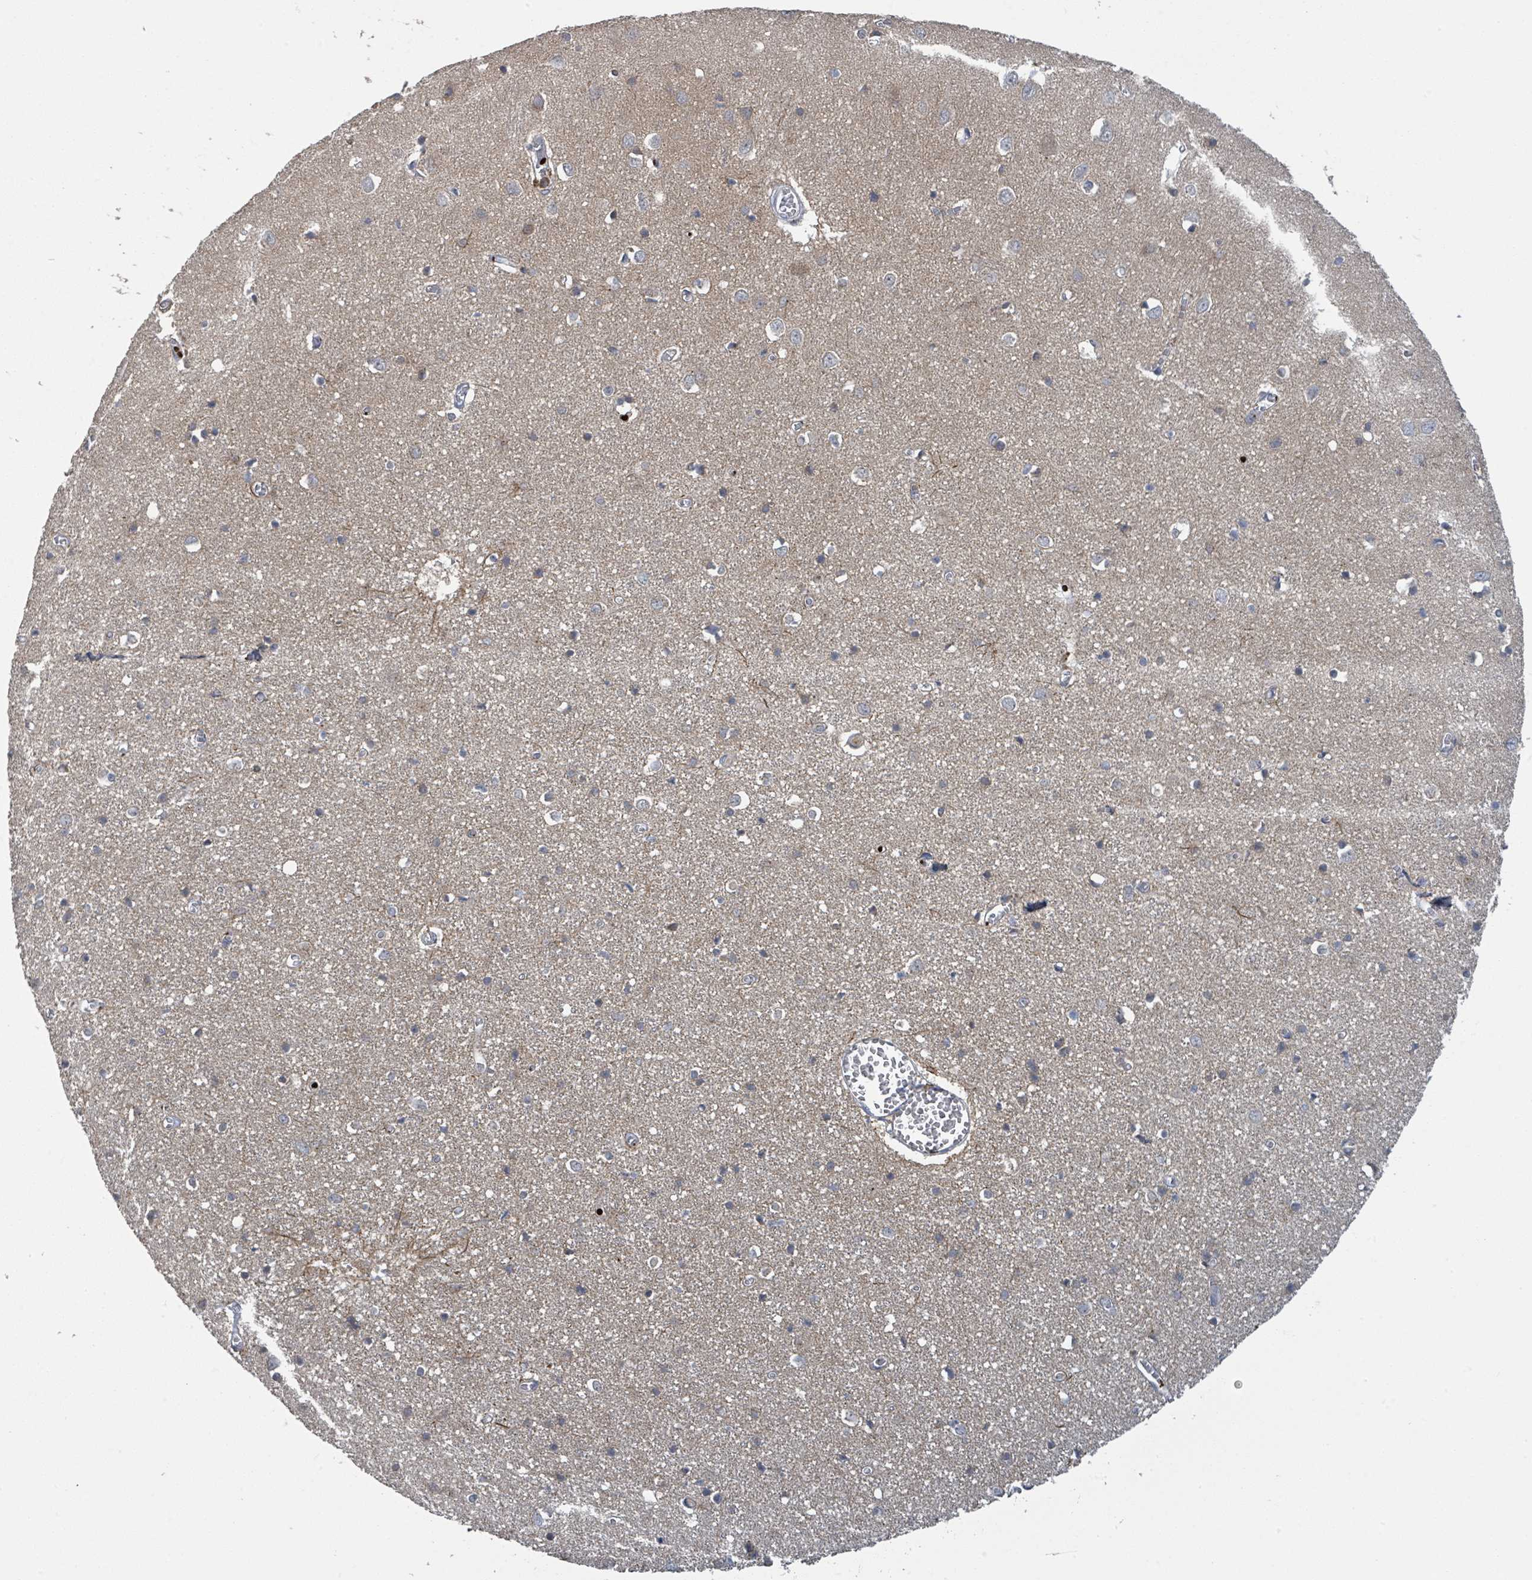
{"staining": {"intensity": "weak", "quantity": "25%-75%", "location": "cytoplasmic/membranous"}, "tissue": "cerebral cortex", "cell_type": "Endothelial cells", "image_type": "normal", "snomed": [{"axis": "morphology", "description": "Normal tissue, NOS"}, {"axis": "topography", "description": "Cerebral cortex"}], "caption": "Endothelial cells show weak cytoplasmic/membranous staining in approximately 25%-75% of cells in benign cerebral cortex. The staining is performed using DAB (3,3'-diaminobenzidine) brown chromogen to label protein expression. The nuclei are counter-stained blue using hematoxylin.", "gene": "CCDC121", "patient": {"sex": "female", "age": 64}}